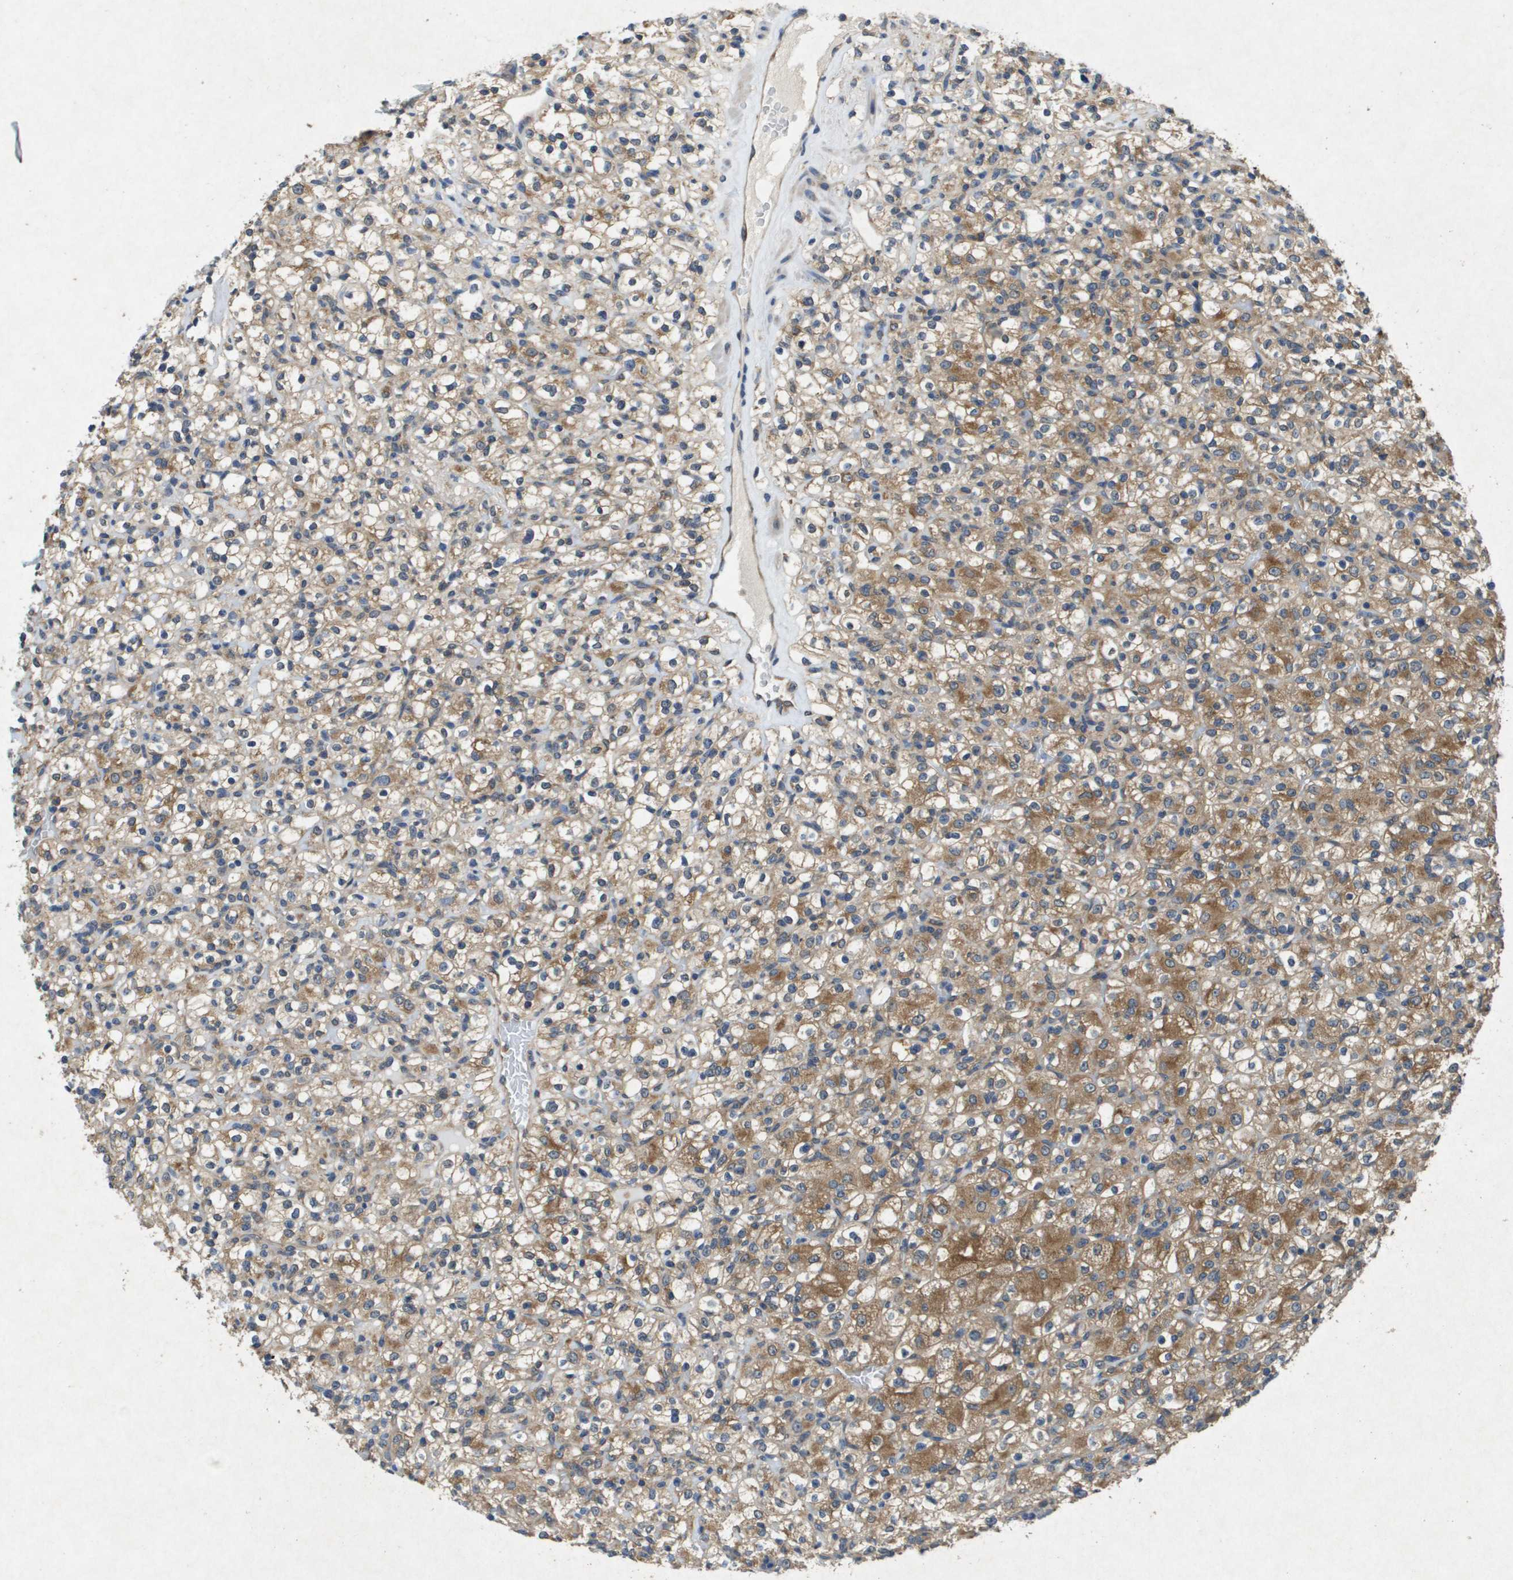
{"staining": {"intensity": "moderate", "quantity": ">75%", "location": "cytoplasmic/membranous"}, "tissue": "renal cancer", "cell_type": "Tumor cells", "image_type": "cancer", "snomed": [{"axis": "morphology", "description": "Normal tissue, NOS"}, {"axis": "morphology", "description": "Adenocarcinoma, NOS"}, {"axis": "topography", "description": "Kidney"}], "caption": "Human renal cancer (adenocarcinoma) stained for a protein (brown) displays moderate cytoplasmic/membranous positive staining in about >75% of tumor cells.", "gene": "PTPRT", "patient": {"sex": "female", "age": 72}}